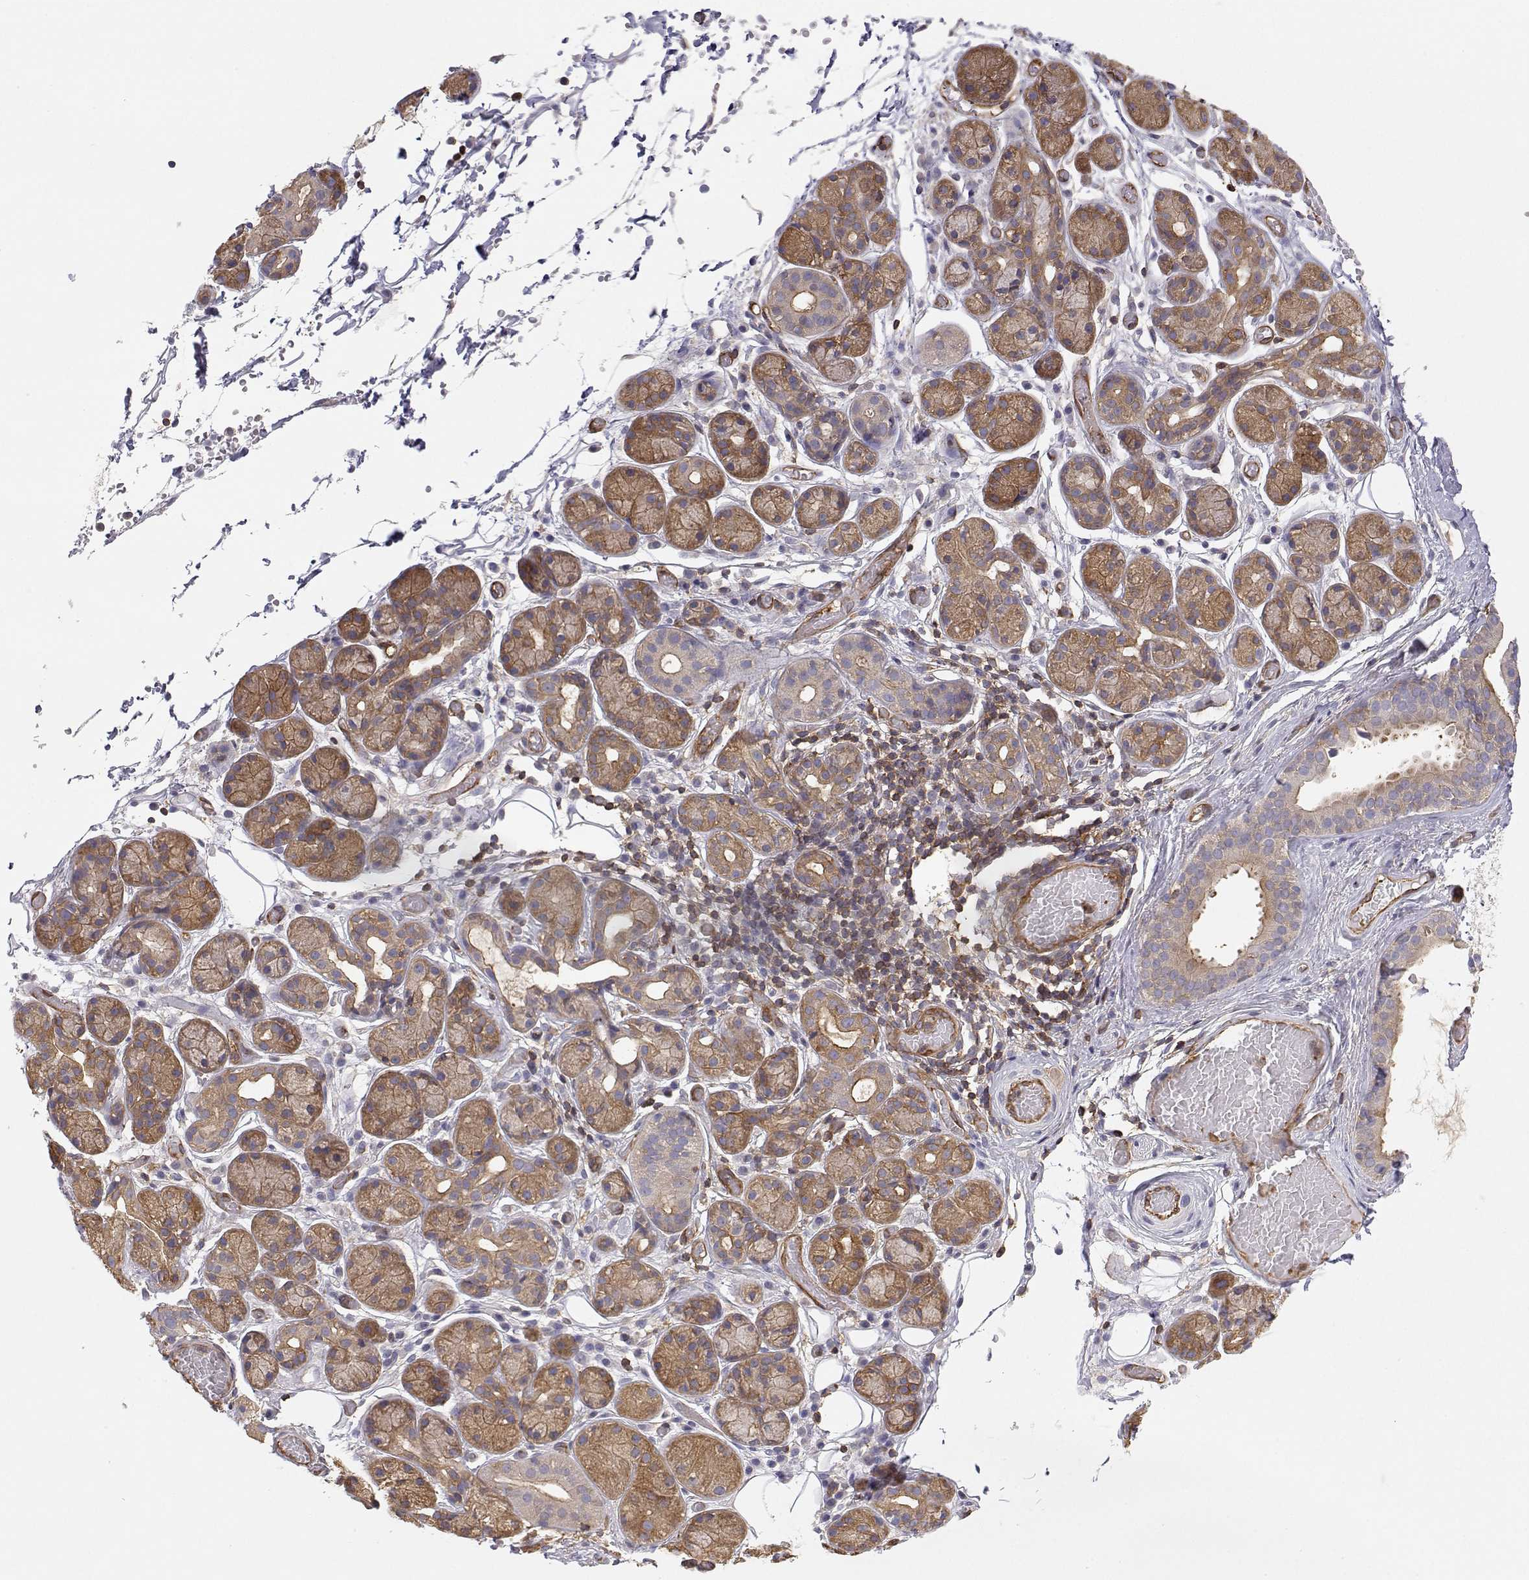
{"staining": {"intensity": "moderate", "quantity": "25%-75%", "location": "cytoplasmic/membranous"}, "tissue": "salivary gland", "cell_type": "Glandular cells", "image_type": "normal", "snomed": [{"axis": "morphology", "description": "Normal tissue, NOS"}, {"axis": "topography", "description": "Salivary gland"}, {"axis": "topography", "description": "Peripheral nerve tissue"}], "caption": "IHC photomicrograph of benign human salivary gland stained for a protein (brown), which displays medium levels of moderate cytoplasmic/membranous staining in approximately 25%-75% of glandular cells.", "gene": "MYH9", "patient": {"sex": "male", "age": 71}}